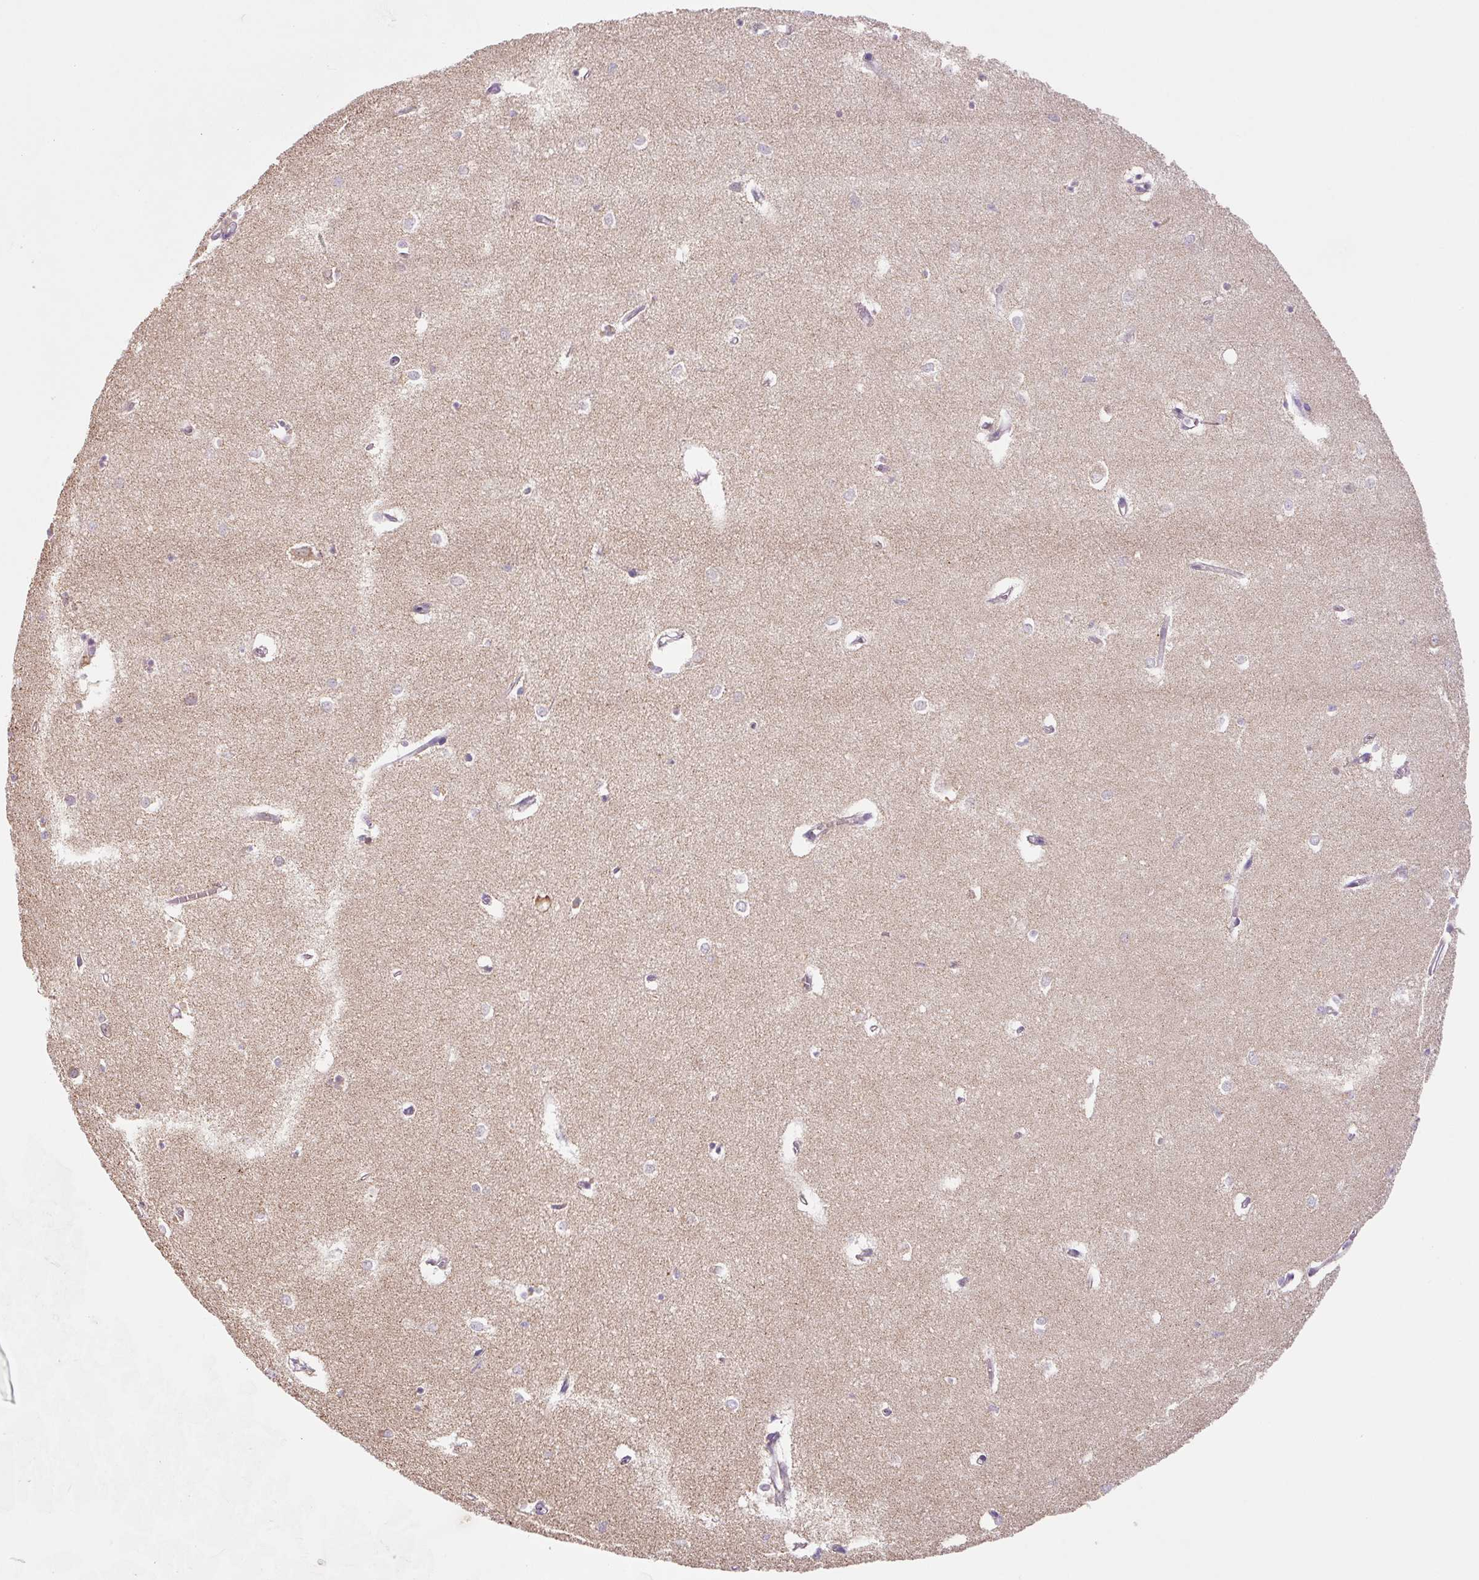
{"staining": {"intensity": "negative", "quantity": "none", "location": "none"}, "tissue": "hippocampus", "cell_type": "Glial cells", "image_type": "normal", "snomed": [{"axis": "morphology", "description": "Normal tissue, NOS"}, {"axis": "topography", "description": "Hippocampus"}], "caption": "IHC of unremarkable human hippocampus exhibits no expression in glial cells.", "gene": "MFSD9", "patient": {"sex": "female", "age": 64}}